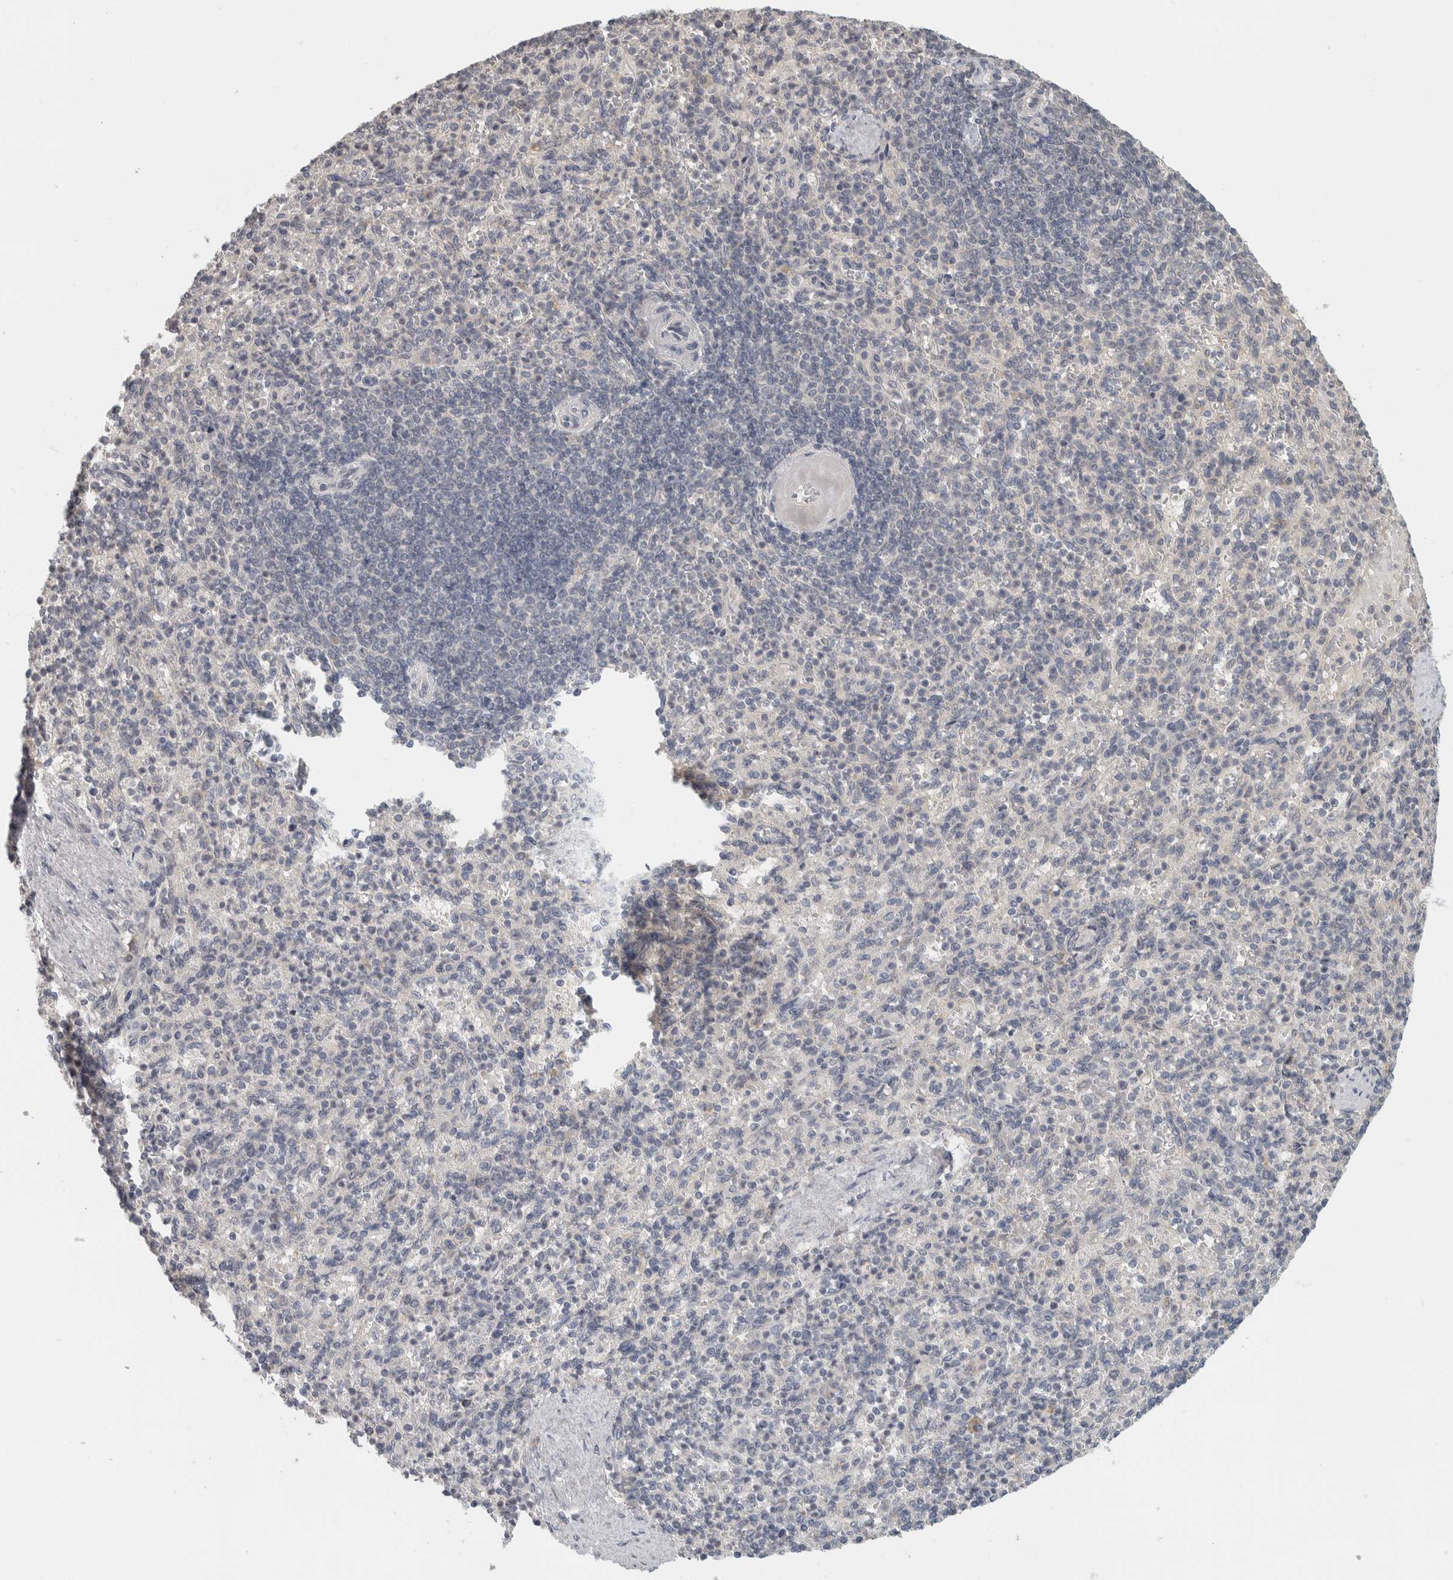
{"staining": {"intensity": "negative", "quantity": "none", "location": "none"}, "tissue": "spleen", "cell_type": "Cells in red pulp", "image_type": "normal", "snomed": [{"axis": "morphology", "description": "Normal tissue, NOS"}, {"axis": "topography", "description": "Spleen"}], "caption": "The micrograph reveals no significant expression in cells in red pulp of spleen. (Stains: DAB immunohistochemistry with hematoxylin counter stain, Microscopy: brightfield microscopy at high magnification).", "gene": "AFP", "patient": {"sex": "female", "age": 74}}